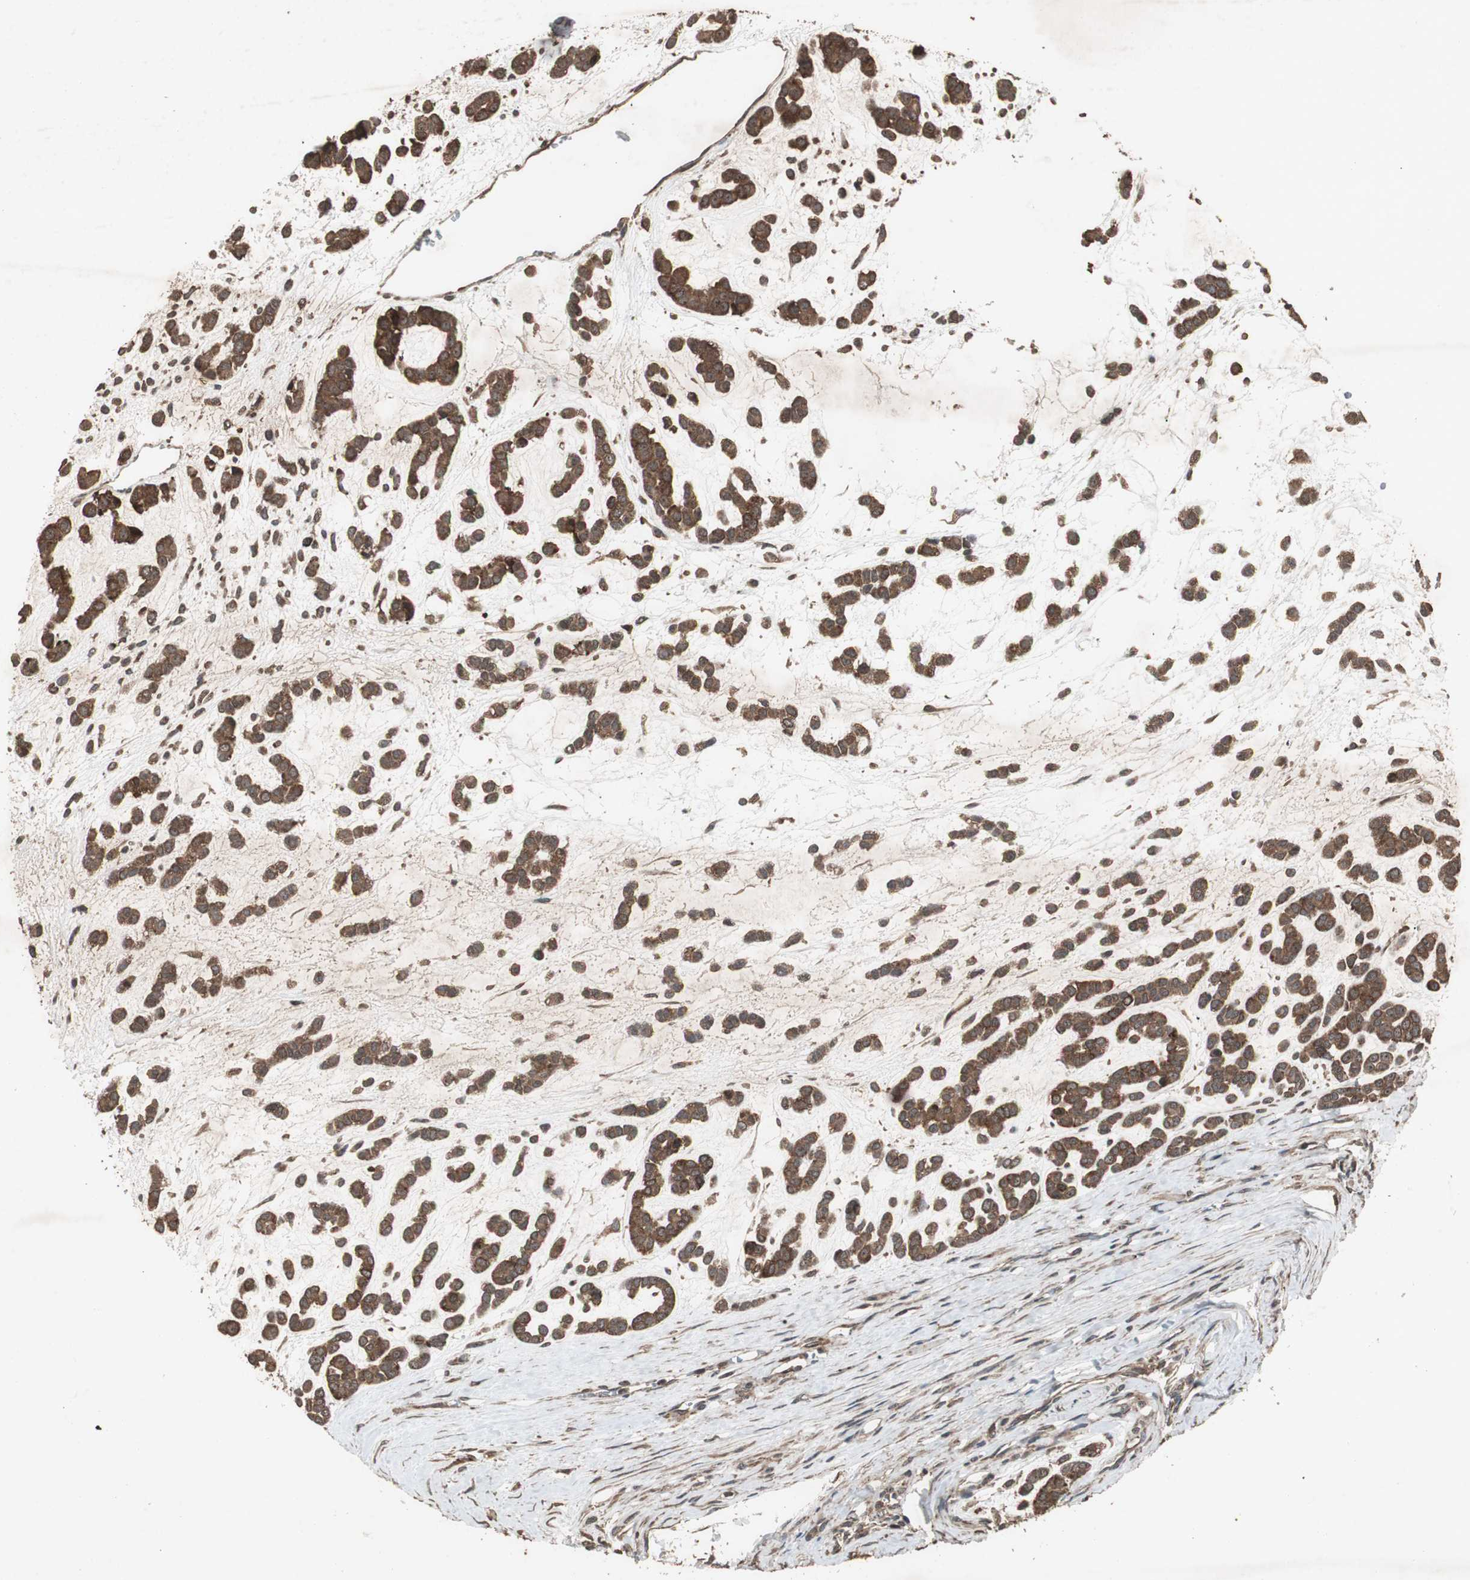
{"staining": {"intensity": "strong", "quantity": ">75%", "location": "cytoplasmic/membranous"}, "tissue": "head and neck cancer", "cell_type": "Tumor cells", "image_type": "cancer", "snomed": [{"axis": "morphology", "description": "Adenocarcinoma, NOS"}, {"axis": "morphology", "description": "Adenoma, NOS"}, {"axis": "topography", "description": "Head-Neck"}], "caption": "A brown stain shows strong cytoplasmic/membranous staining of a protein in adenocarcinoma (head and neck) tumor cells.", "gene": "LAMTOR5", "patient": {"sex": "female", "age": 55}}